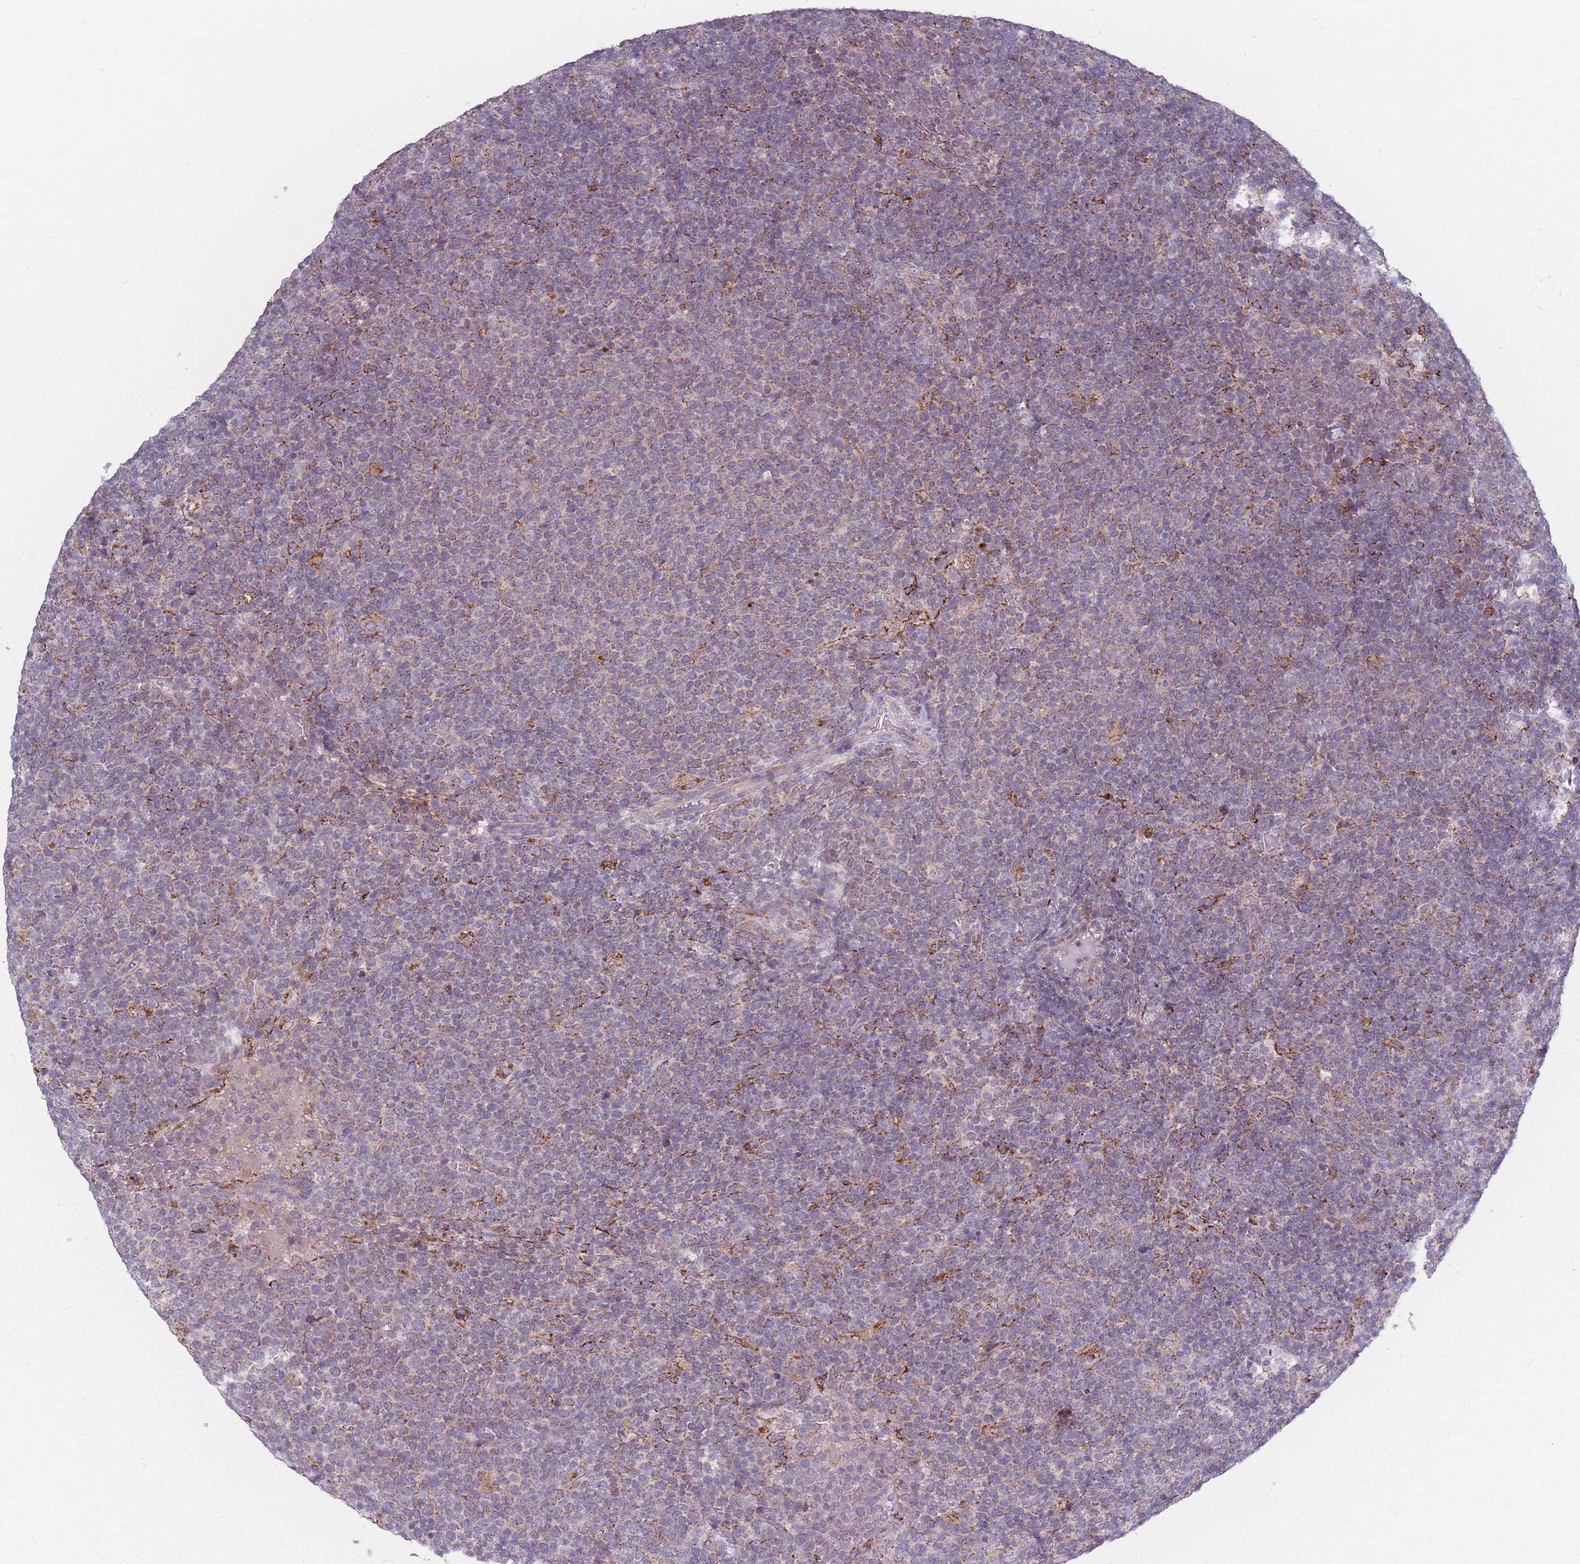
{"staining": {"intensity": "weak", "quantity": "<25%", "location": "cytoplasmic/membranous"}, "tissue": "lymphoma", "cell_type": "Tumor cells", "image_type": "cancer", "snomed": [{"axis": "morphology", "description": "Malignant lymphoma, non-Hodgkin's type, High grade"}, {"axis": "topography", "description": "Lymph node"}], "caption": "A micrograph of lymphoma stained for a protein displays no brown staining in tumor cells.", "gene": "PEX11B", "patient": {"sex": "male", "age": 61}}